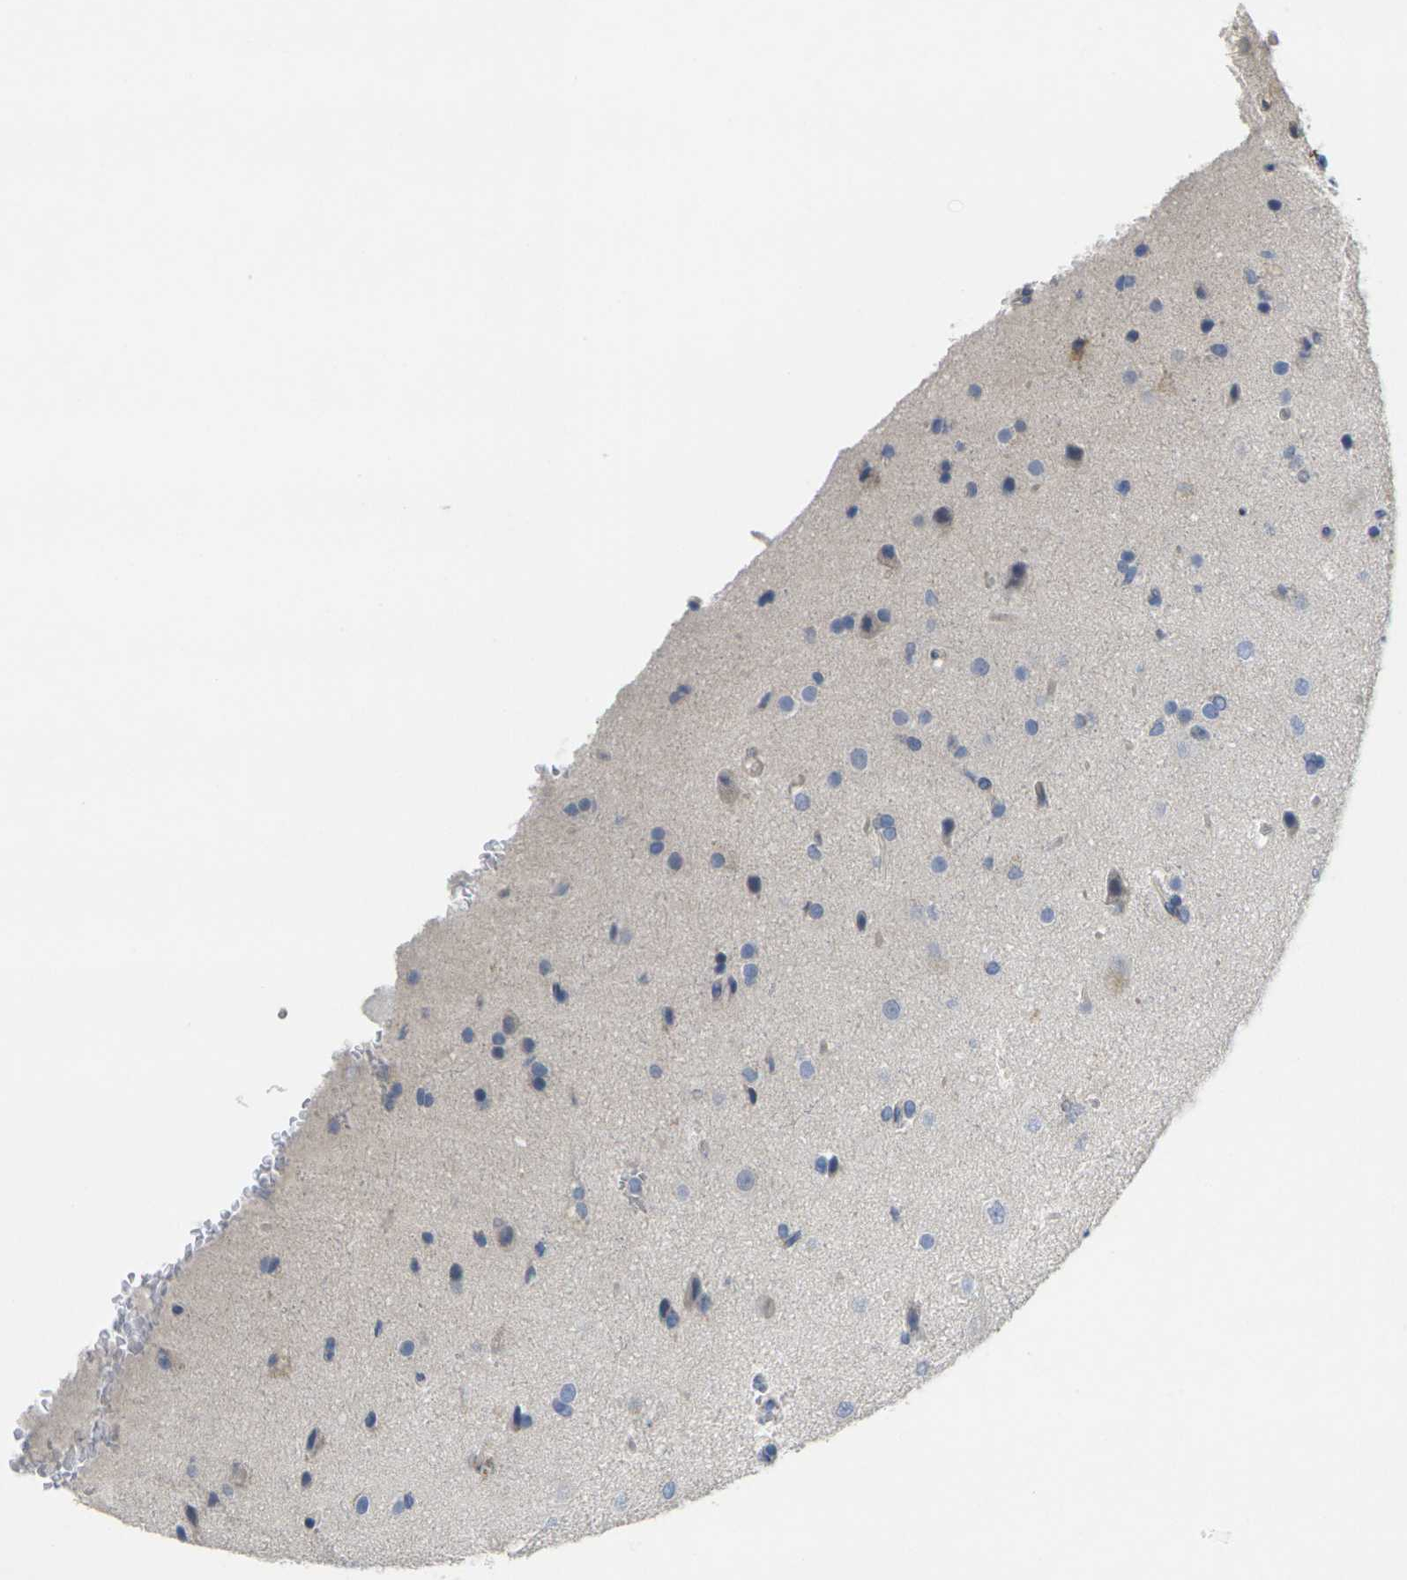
{"staining": {"intensity": "weak", "quantity": "<25%", "location": "cytoplasmic/membranous"}, "tissue": "glioma", "cell_type": "Tumor cells", "image_type": "cancer", "snomed": [{"axis": "morphology", "description": "Glioma, malignant, High grade"}, {"axis": "topography", "description": "Brain"}], "caption": "High power microscopy micrograph of an immunohistochemistry (IHC) image of malignant glioma (high-grade), revealing no significant expression in tumor cells. (DAB IHC, high magnification).", "gene": "TNNI3", "patient": {"sex": "male", "age": 71}}